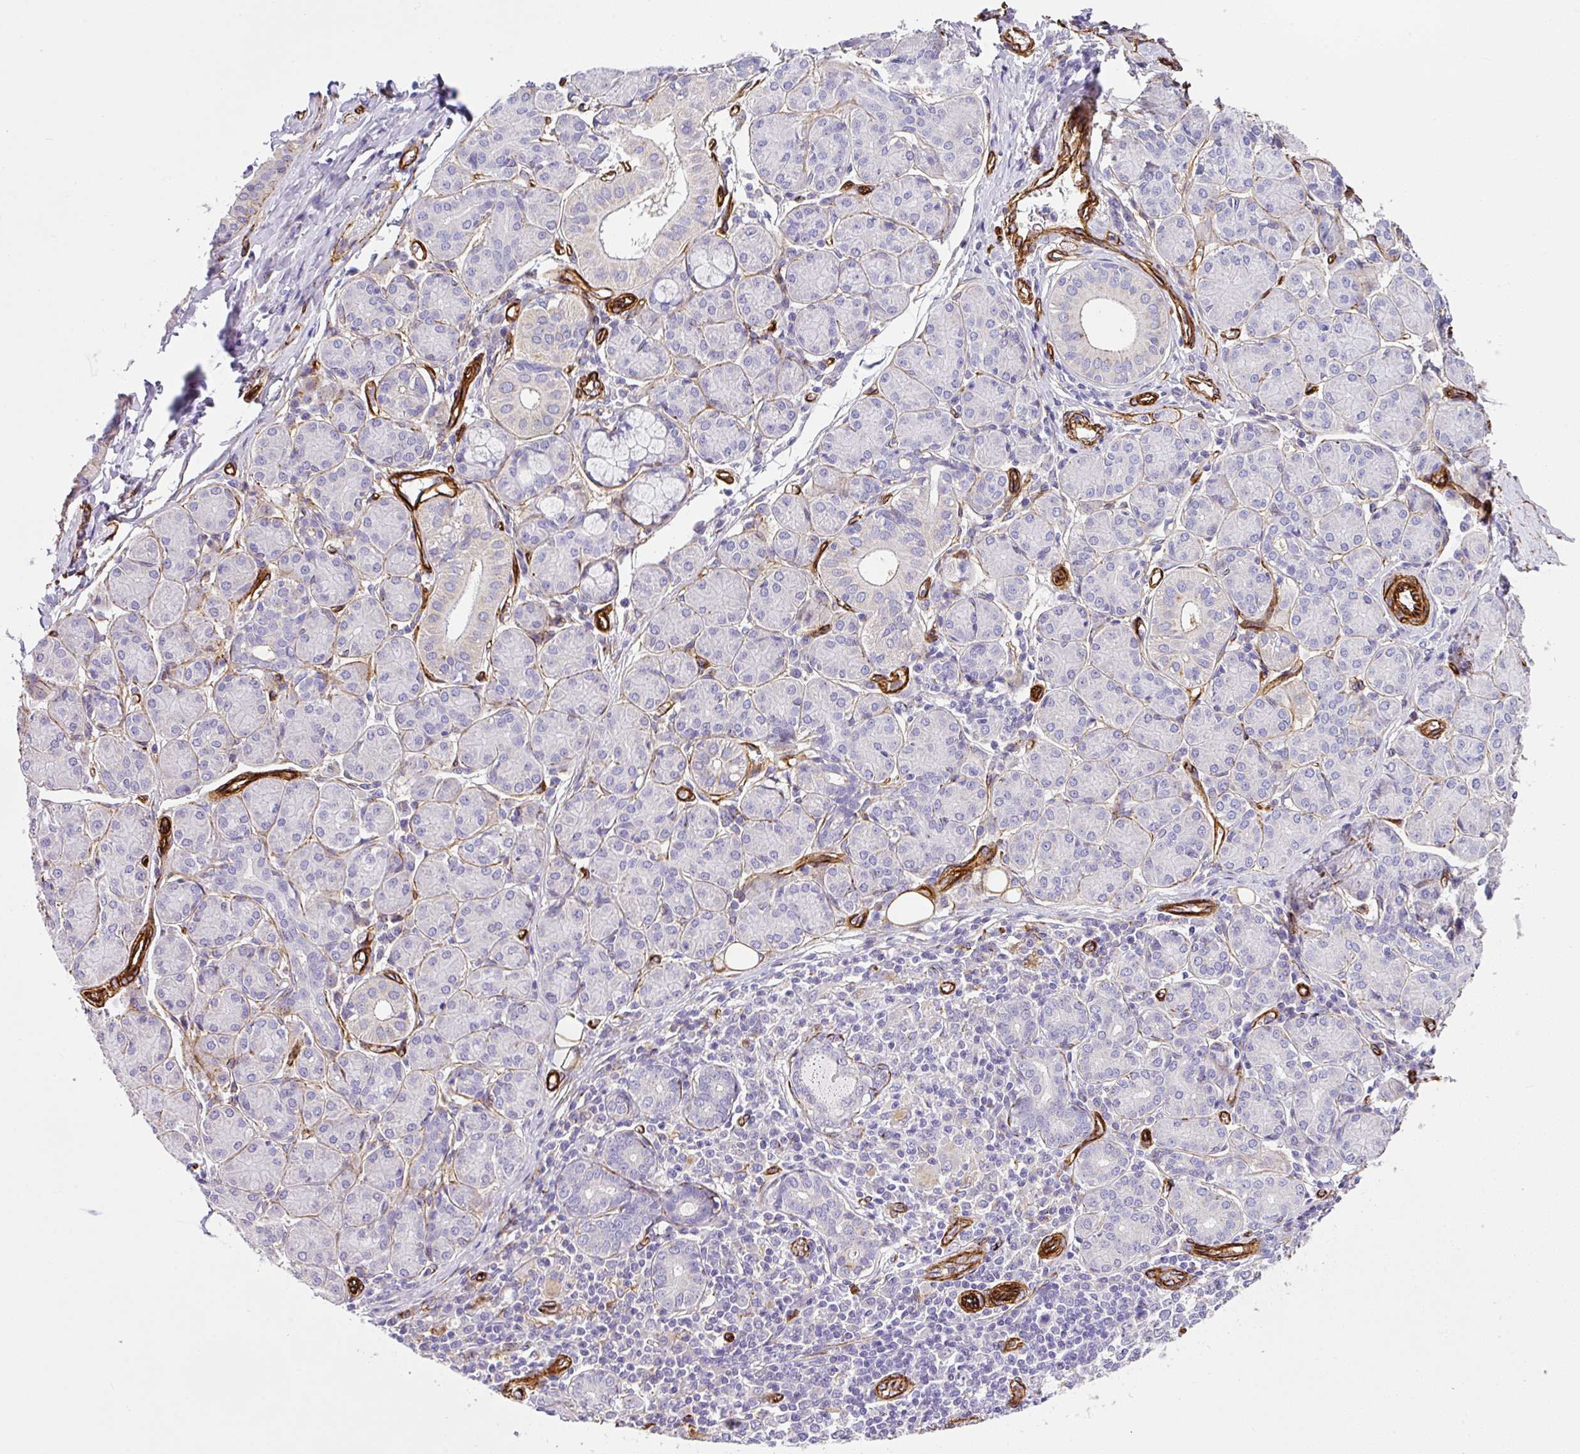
{"staining": {"intensity": "negative", "quantity": "none", "location": "none"}, "tissue": "salivary gland", "cell_type": "Glandular cells", "image_type": "normal", "snomed": [{"axis": "morphology", "description": "Normal tissue, NOS"}, {"axis": "morphology", "description": "Inflammation, NOS"}, {"axis": "topography", "description": "Lymph node"}, {"axis": "topography", "description": "Salivary gland"}], "caption": "Benign salivary gland was stained to show a protein in brown. There is no significant staining in glandular cells. The staining is performed using DAB brown chromogen with nuclei counter-stained in using hematoxylin.", "gene": "SLC25A17", "patient": {"sex": "male", "age": 3}}